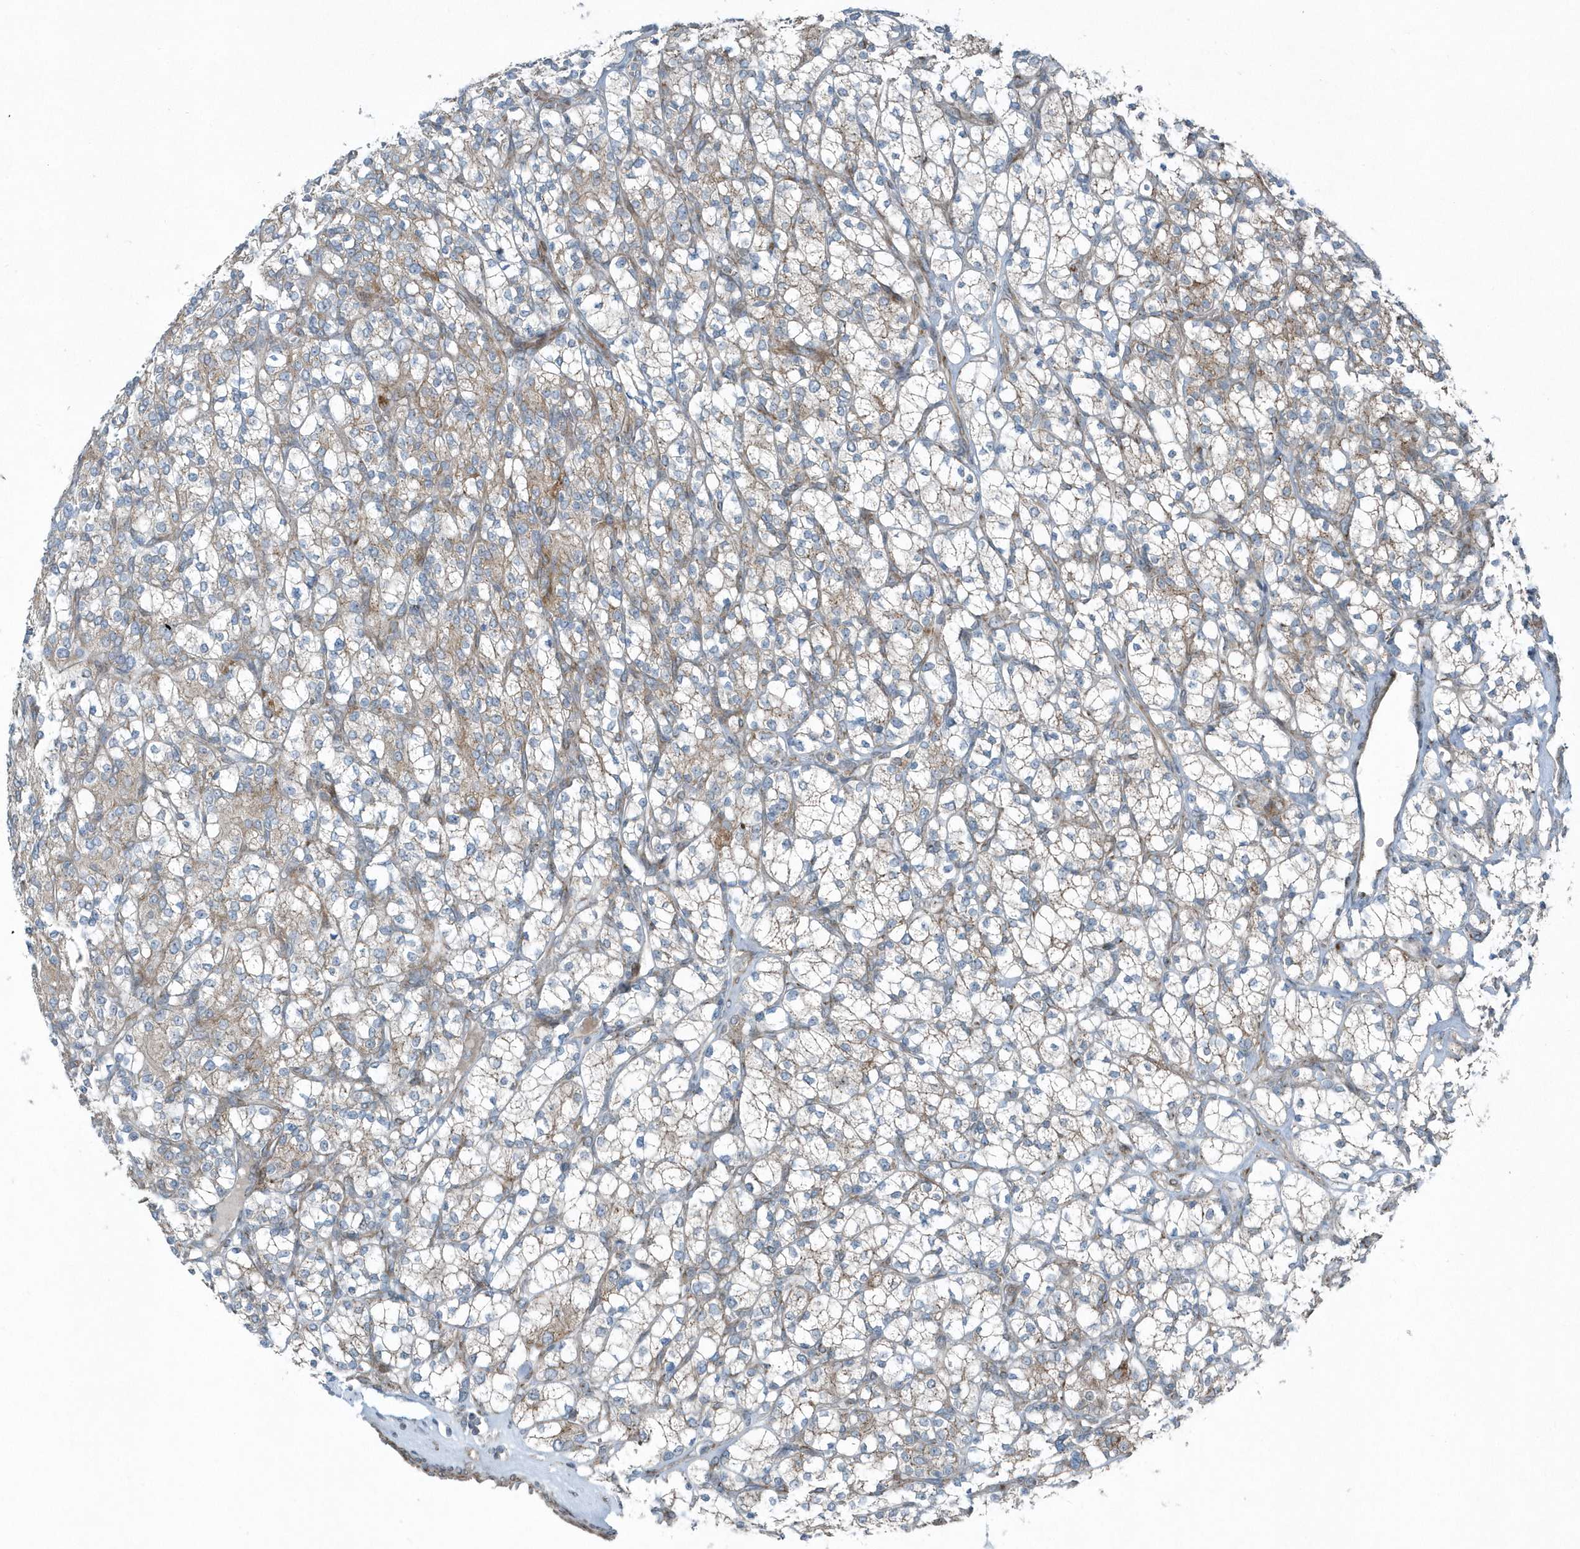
{"staining": {"intensity": "weak", "quantity": "25%-75%", "location": "cytoplasmic/membranous"}, "tissue": "renal cancer", "cell_type": "Tumor cells", "image_type": "cancer", "snomed": [{"axis": "morphology", "description": "Adenocarcinoma, NOS"}, {"axis": "topography", "description": "Kidney"}], "caption": "Brown immunohistochemical staining in human adenocarcinoma (renal) demonstrates weak cytoplasmic/membranous staining in about 25%-75% of tumor cells. (DAB (3,3'-diaminobenzidine) = brown stain, brightfield microscopy at high magnification).", "gene": "GCC2", "patient": {"sex": "male", "age": 77}}